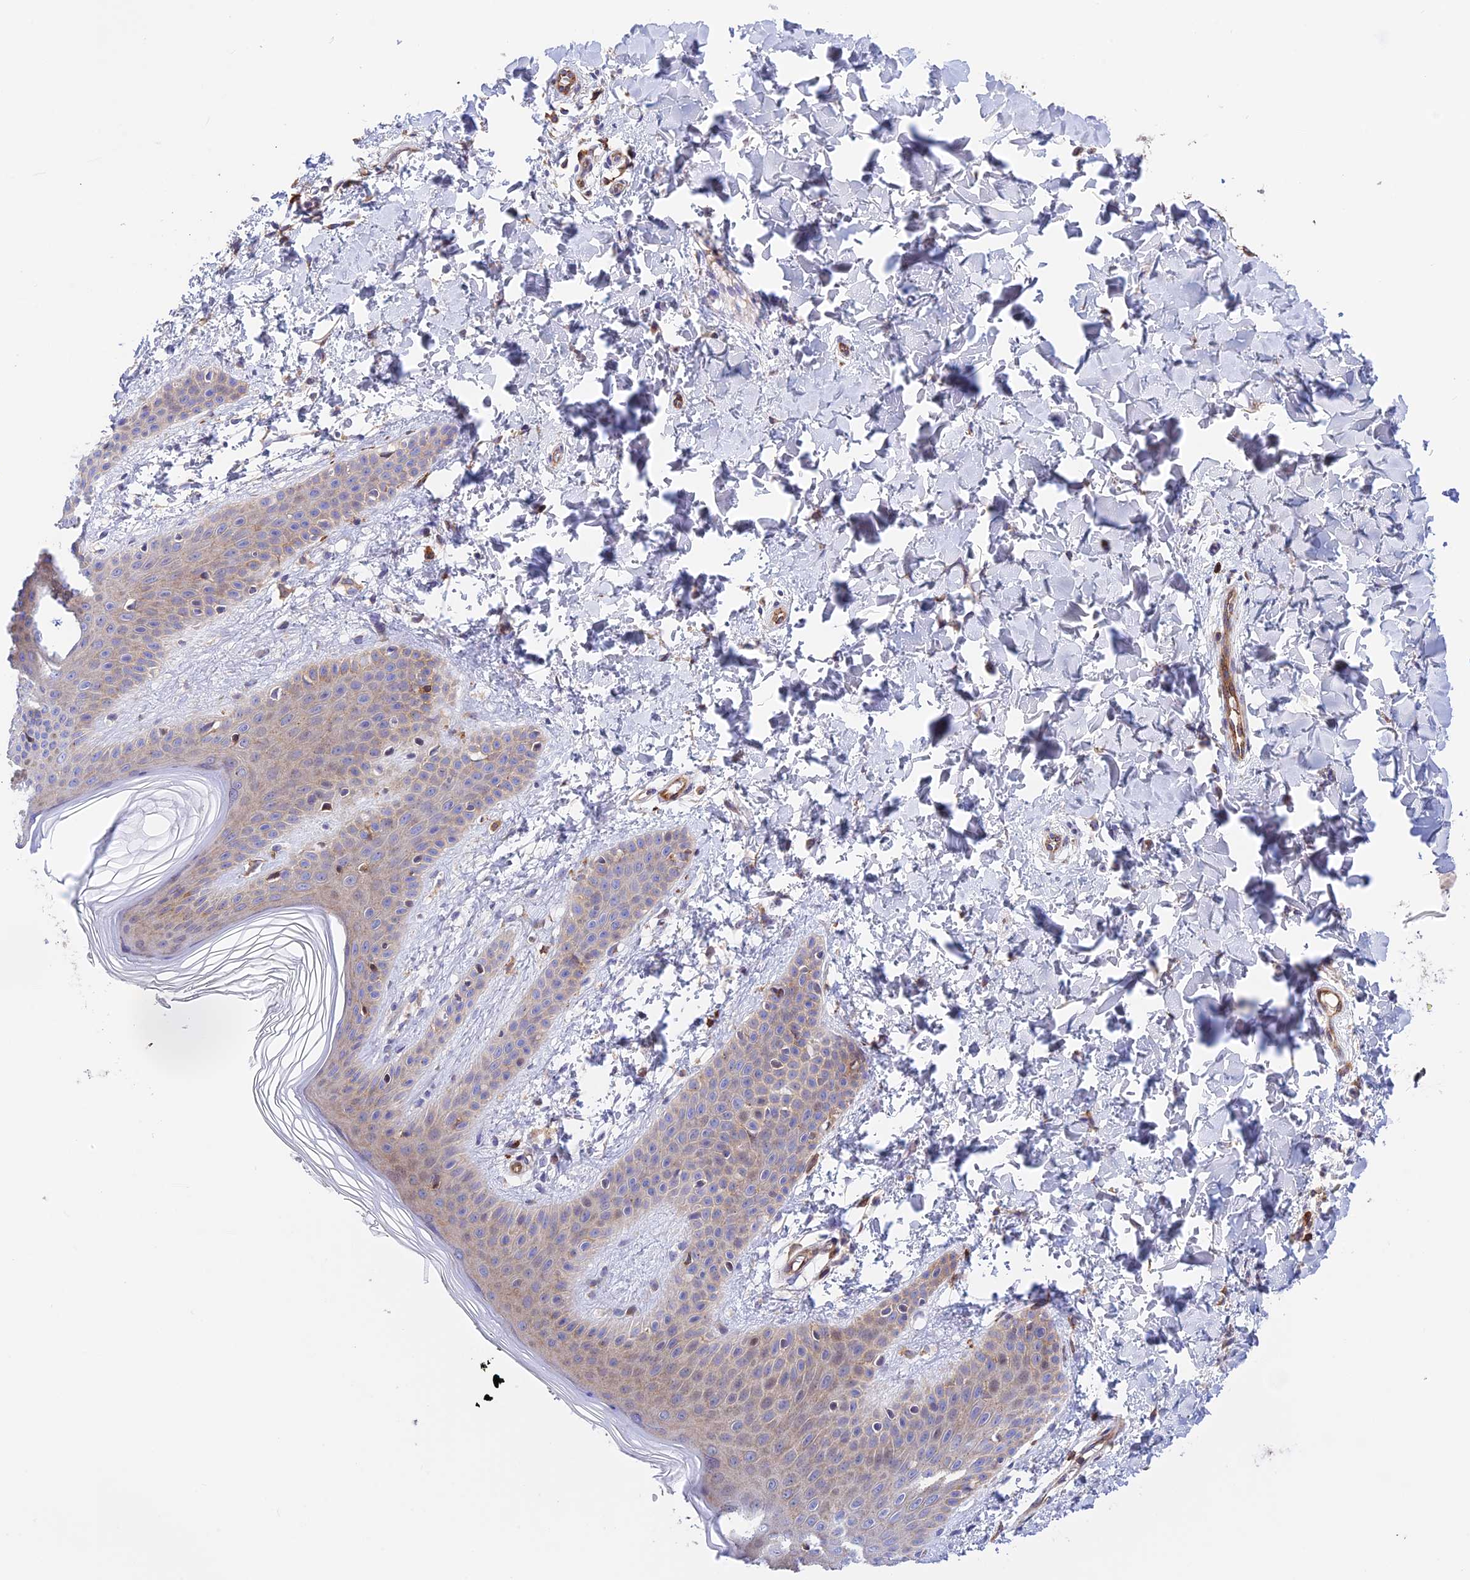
{"staining": {"intensity": "negative", "quantity": "none", "location": "none"}, "tissue": "skin", "cell_type": "Fibroblasts", "image_type": "normal", "snomed": [{"axis": "morphology", "description": "Normal tissue, NOS"}, {"axis": "topography", "description": "Skin"}], "caption": "Fibroblasts show no significant protein expression in unremarkable skin. (DAB (3,3'-diaminobenzidine) immunohistochemistry (IHC) with hematoxylin counter stain).", "gene": "PRIM1", "patient": {"sex": "male", "age": 36}}